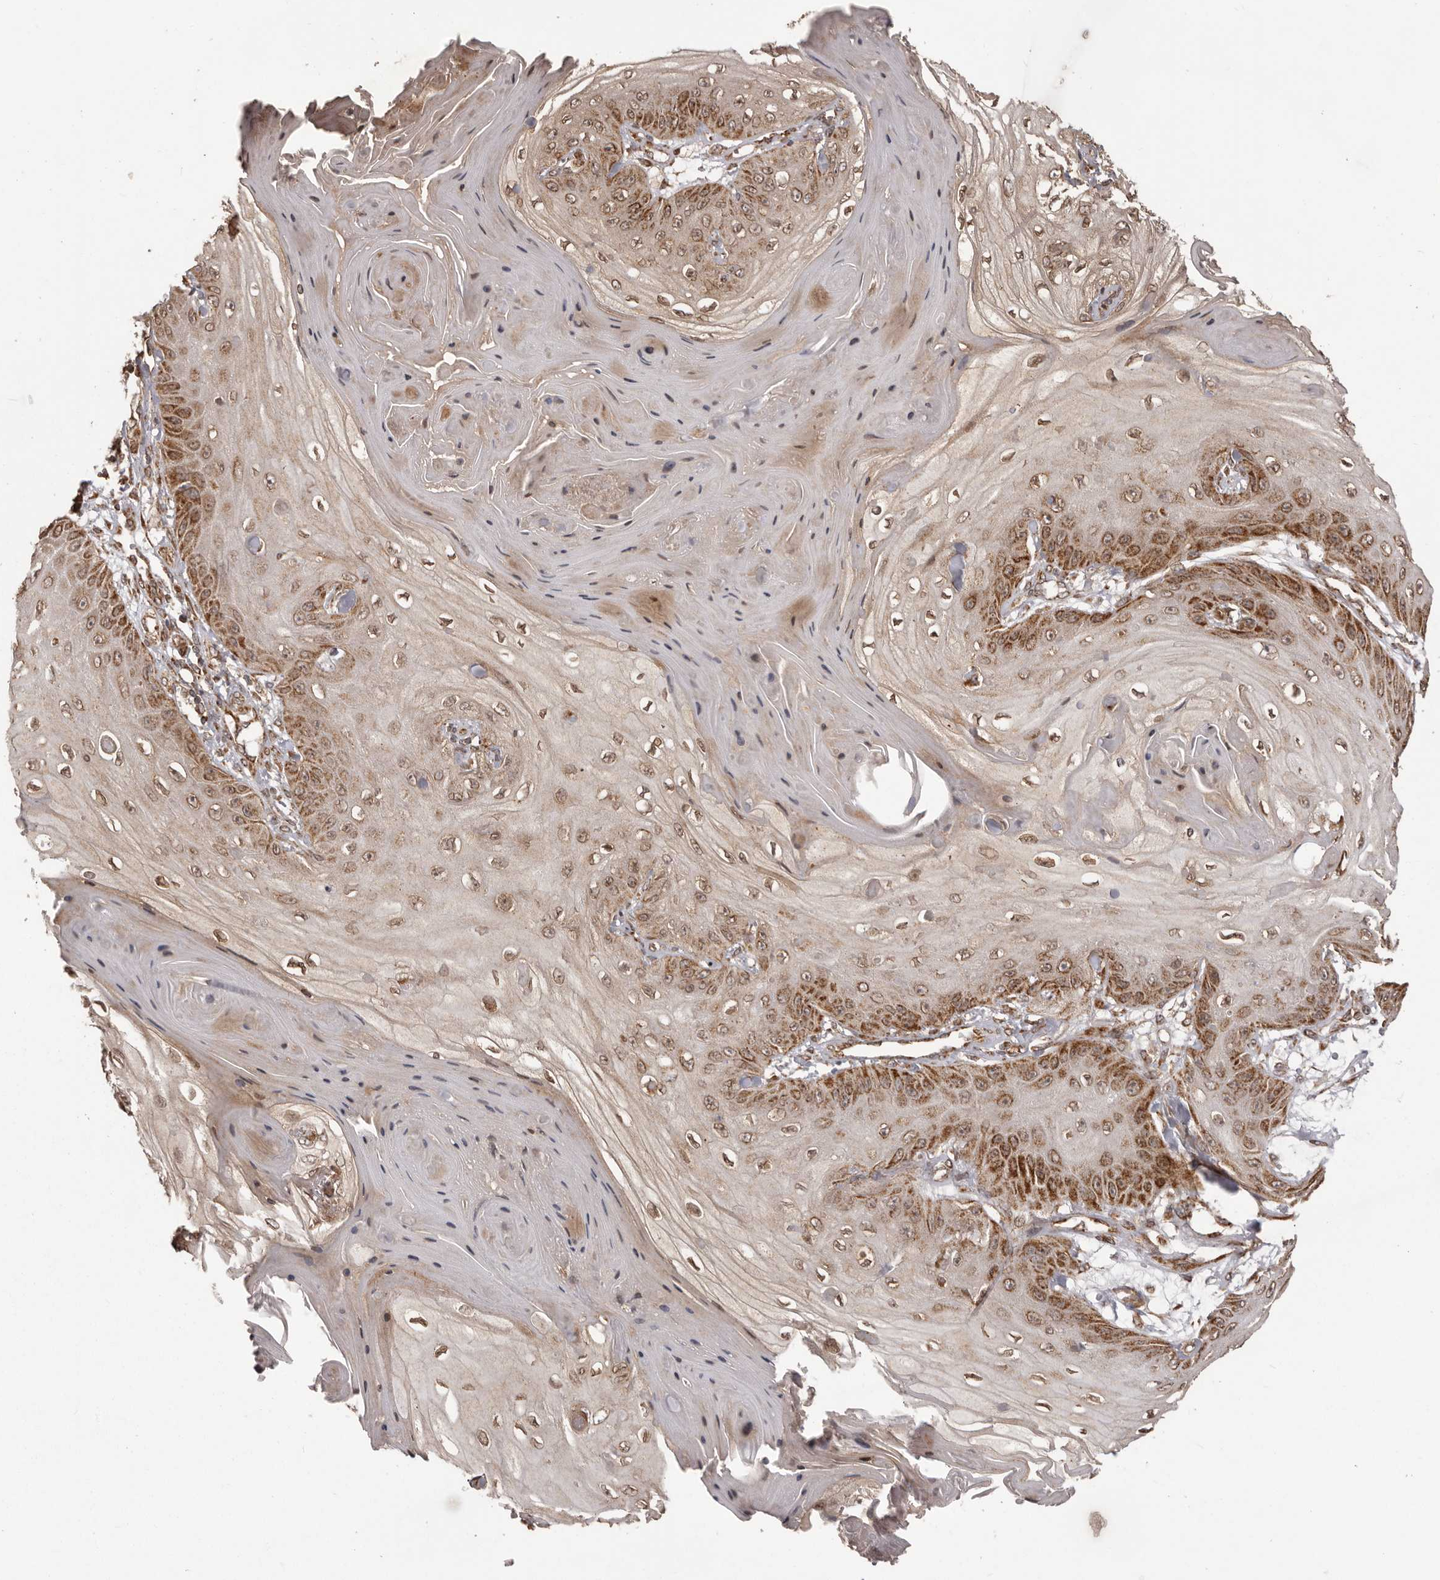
{"staining": {"intensity": "strong", "quantity": ">75%", "location": "cytoplasmic/membranous"}, "tissue": "skin cancer", "cell_type": "Tumor cells", "image_type": "cancer", "snomed": [{"axis": "morphology", "description": "Squamous cell carcinoma, NOS"}, {"axis": "topography", "description": "Skin"}], "caption": "Protein analysis of skin cancer tissue displays strong cytoplasmic/membranous positivity in about >75% of tumor cells.", "gene": "CHRM2", "patient": {"sex": "male", "age": 74}}